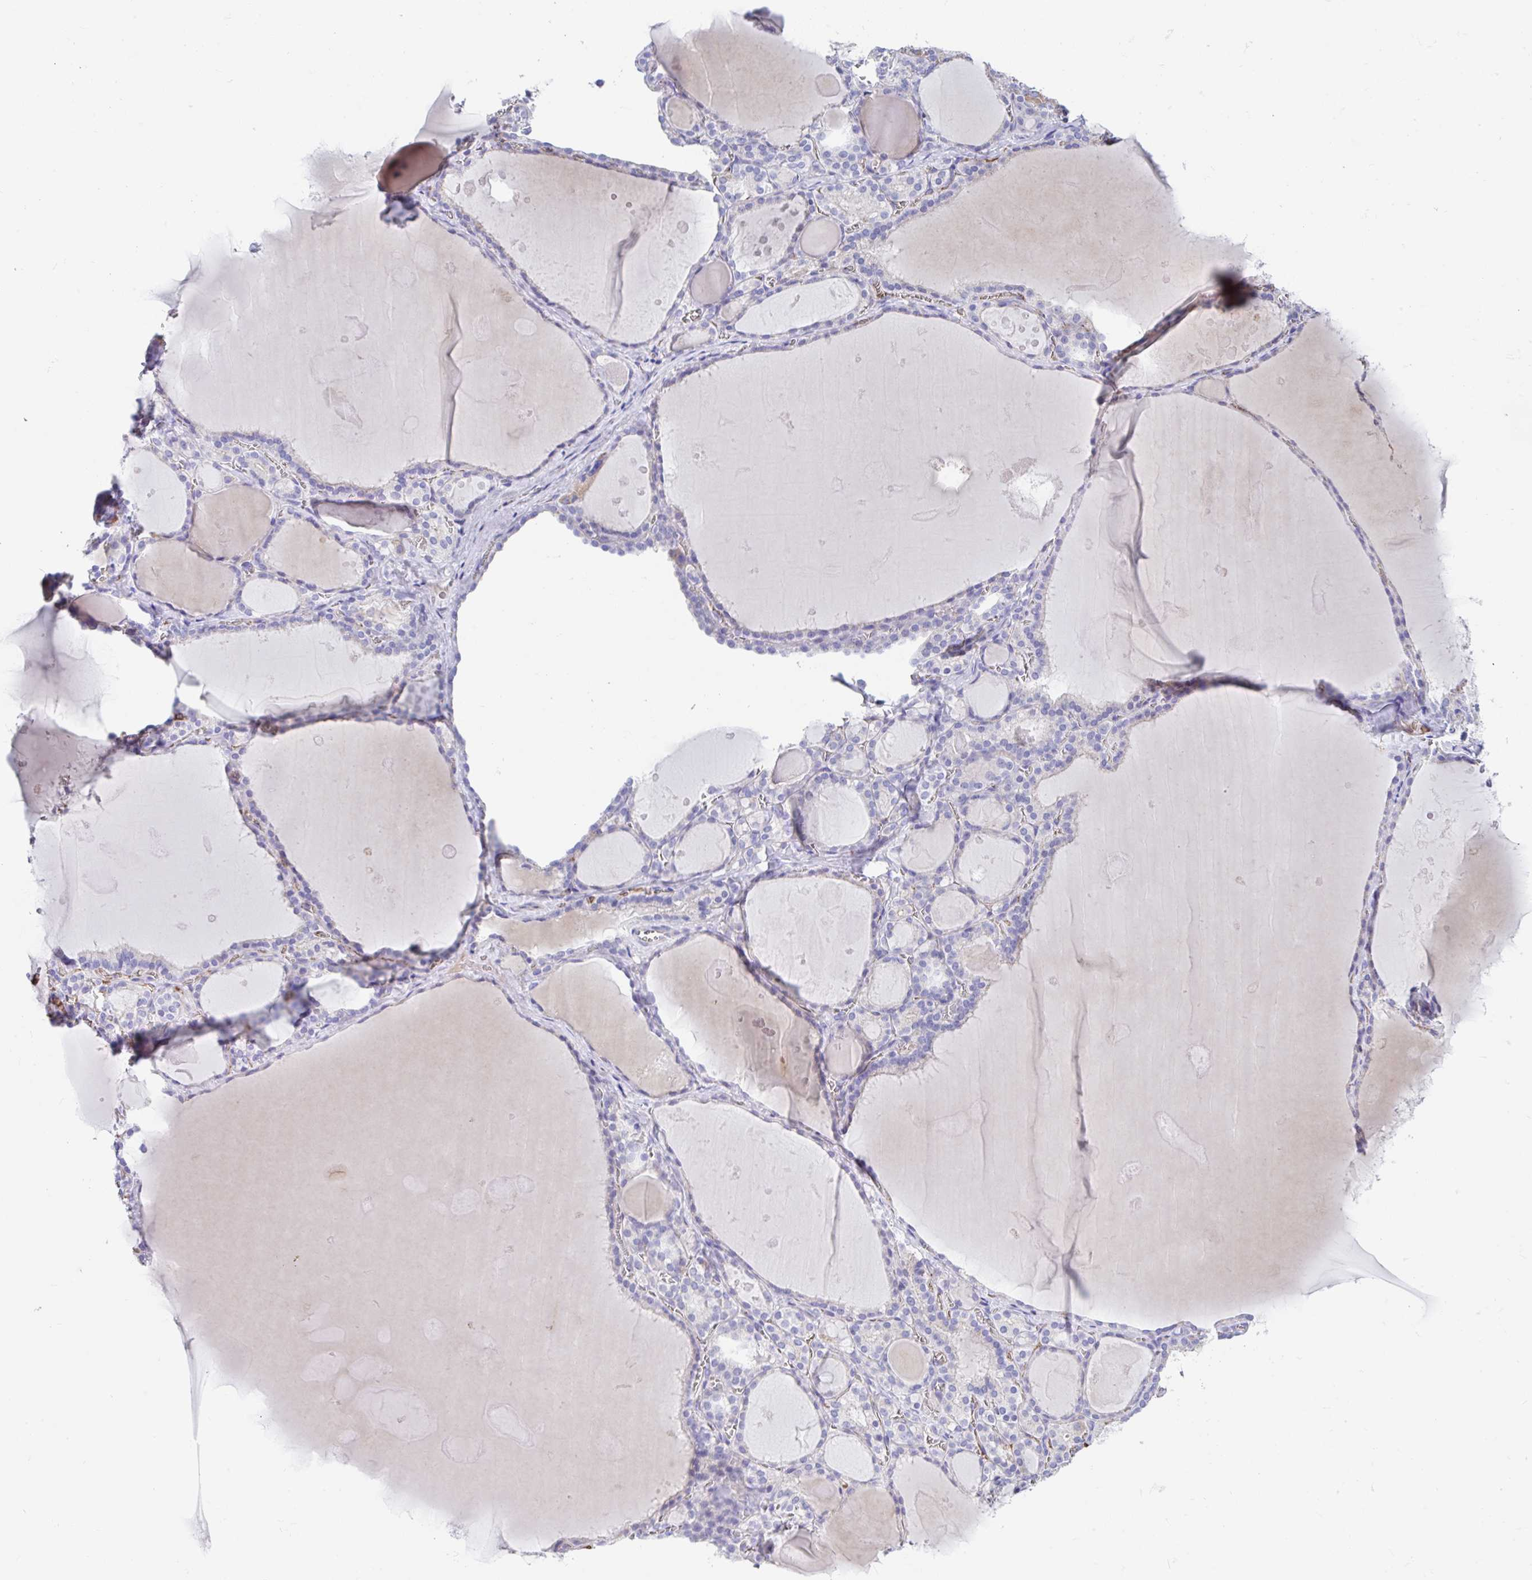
{"staining": {"intensity": "negative", "quantity": "none", "location": "none"}, "tissue": "thyroid gland", "cell_type": "Glandular cells", "image_type": "normal", "snomed": [{"axis": "morphology", "description": "Normal tissue, NOS"}, {"axis": "topography", "description": "Thyroid gland"}], "caption": "An image of human thyroid gland is negative for staining in glandular cells. The staining was performed using DAB to visualize the protein expression in brown, while the nuclei were stained in blue with hematoxylin (Magnification: 20x).", "gene": "CCSAP", "patient": {"sex": "male", "age": 56}}